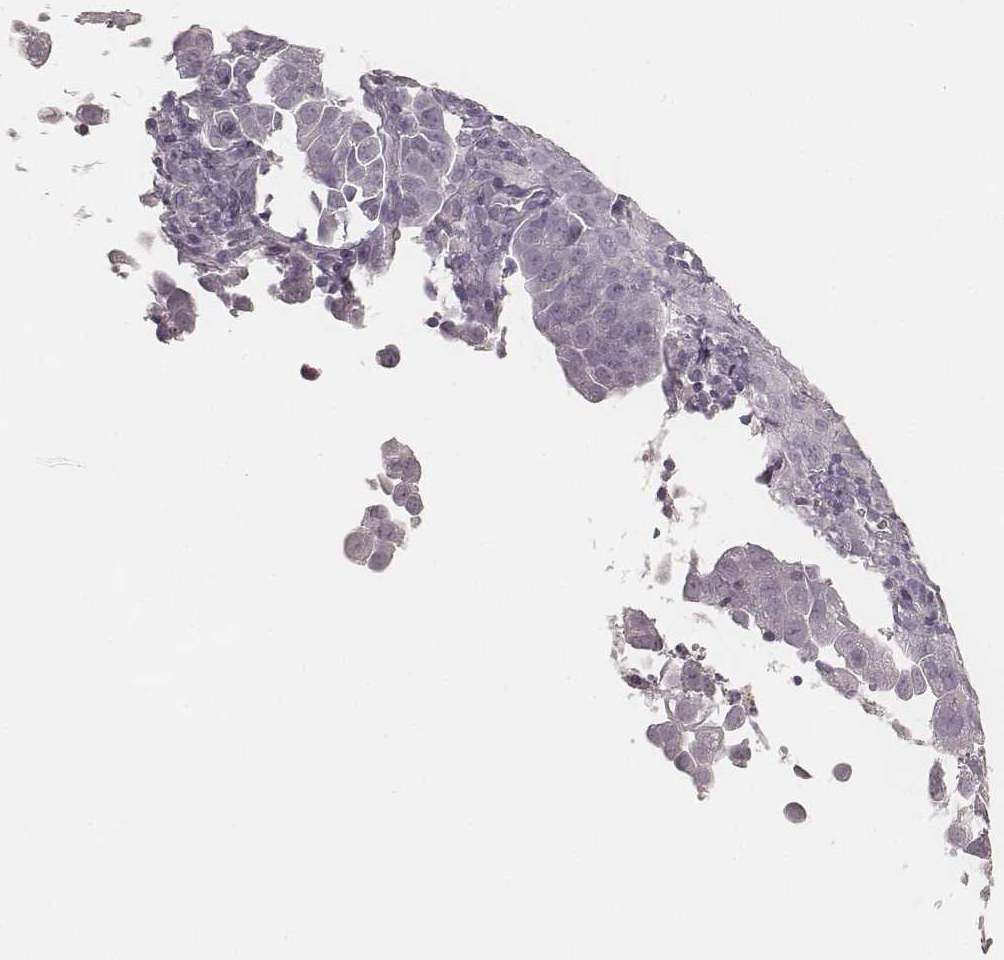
{"staining": {"intensity": "negative", "quantity": "none", "location": "none"}, "tissue": "cervical cancer", "cell_type": "Tumor cells", "image_type": "cancer", "snomed": [{"axis": "morphology", "description": "Squamous cell carcinoma, NOS"}, {"axis": "topography", "description": "Cervix"}], "caption": "Micrograph shows no significant protein positivity in tumor cells of cervical squamous cell carcinoma.", "gene": "KRT31", "patient": {"sex": "female", "age": 55}}